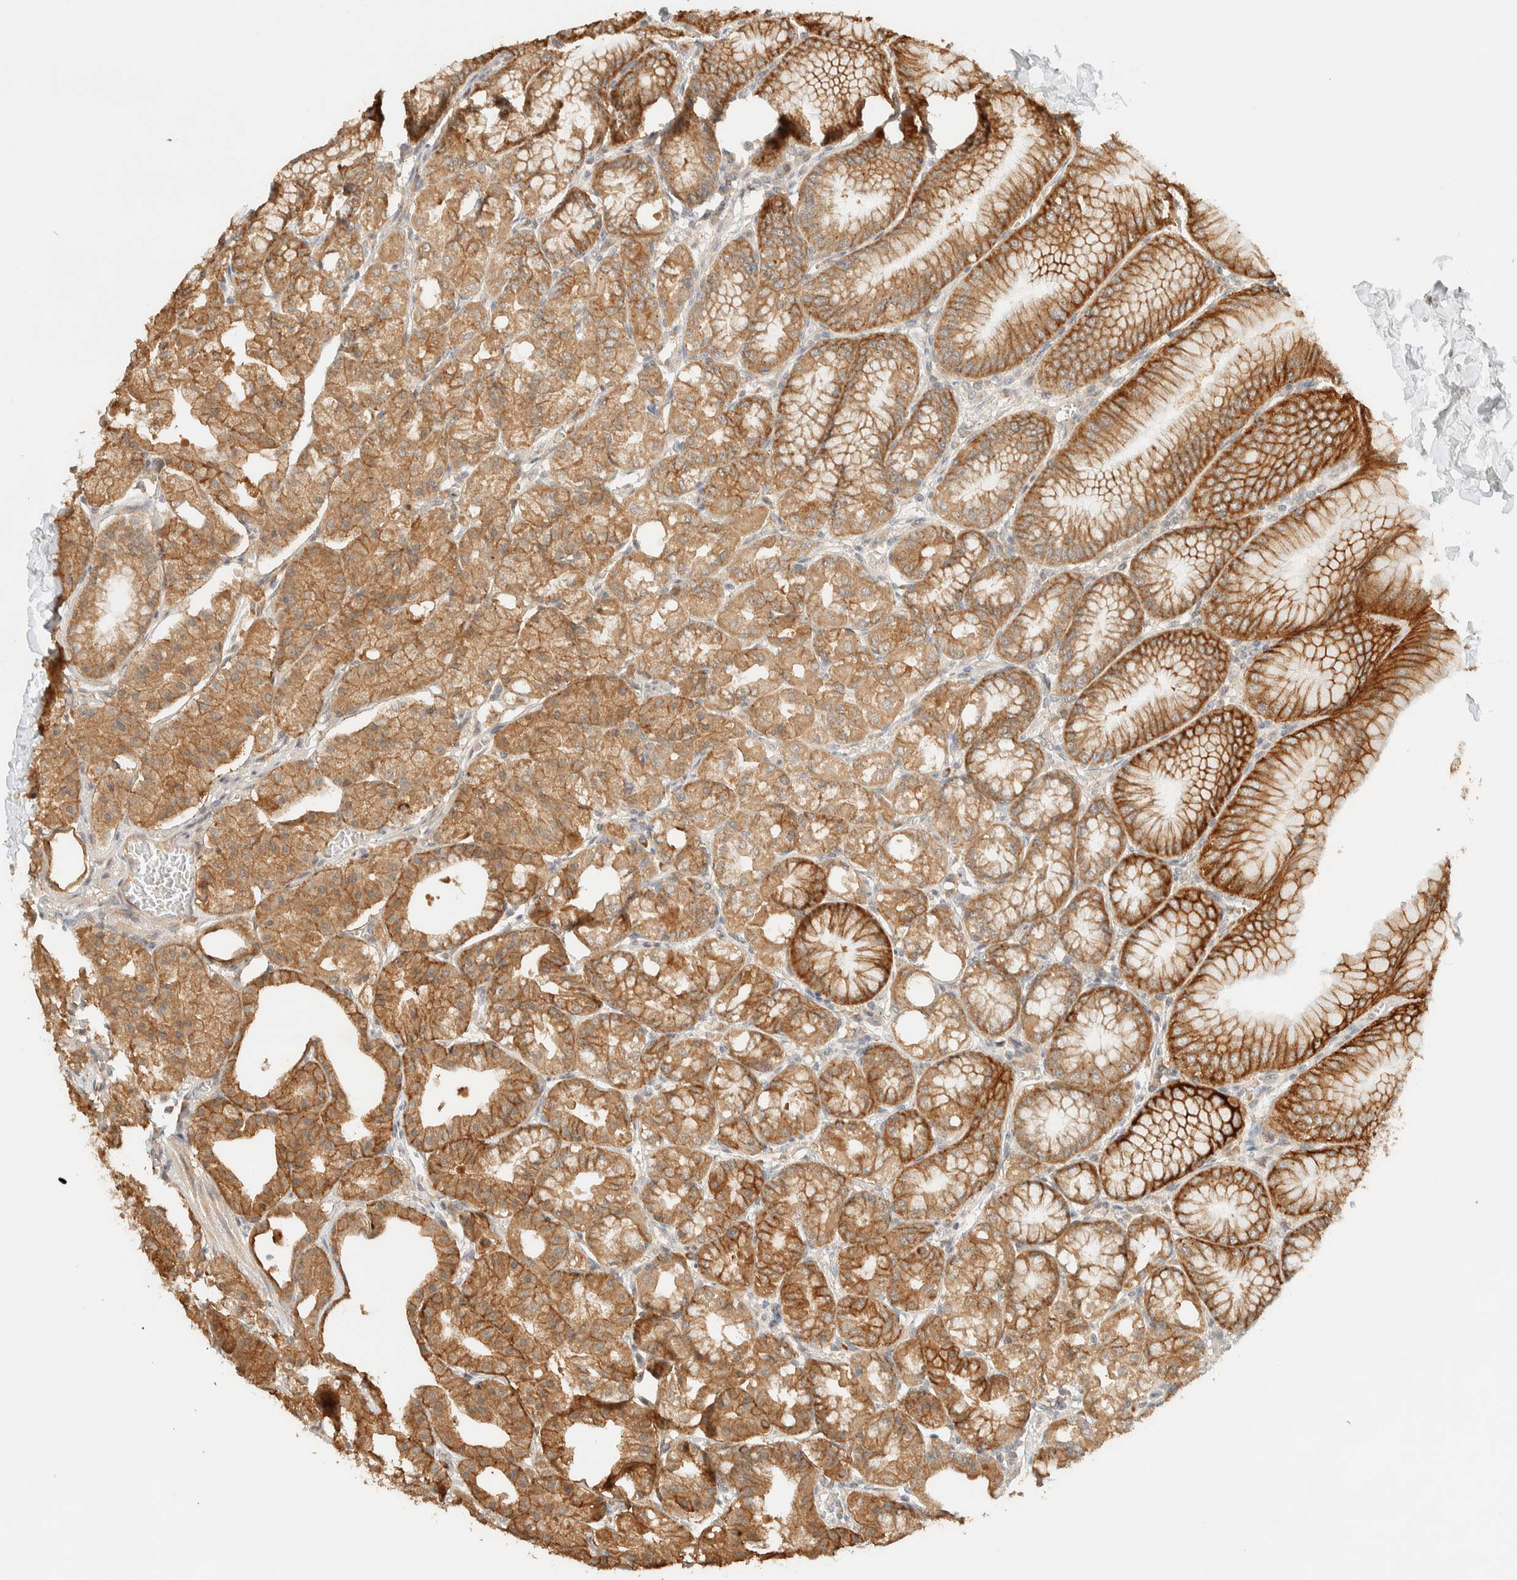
{"staining": {"intensity": "moderate", "quantity": ">75%", "location": "cytoplasmic/membranous"}, "tissue": "stomach", "cell_type": "Glandular cells", "image_type": "normal", "snomed": [{"axis": "morphology", "description": "Normal tissue, NOS"}, {"axis": "topography", "description": "Stomach, lower"}], "caption": "Moderate cytoplasmic/membranous protein staining is seen in about >75% of glandular cells in stomach. (Brightfield microscopy of DAB IHC at high magnification).", "gene": "ZBTB34", "patient": {"sex": "male", "age": 71}}